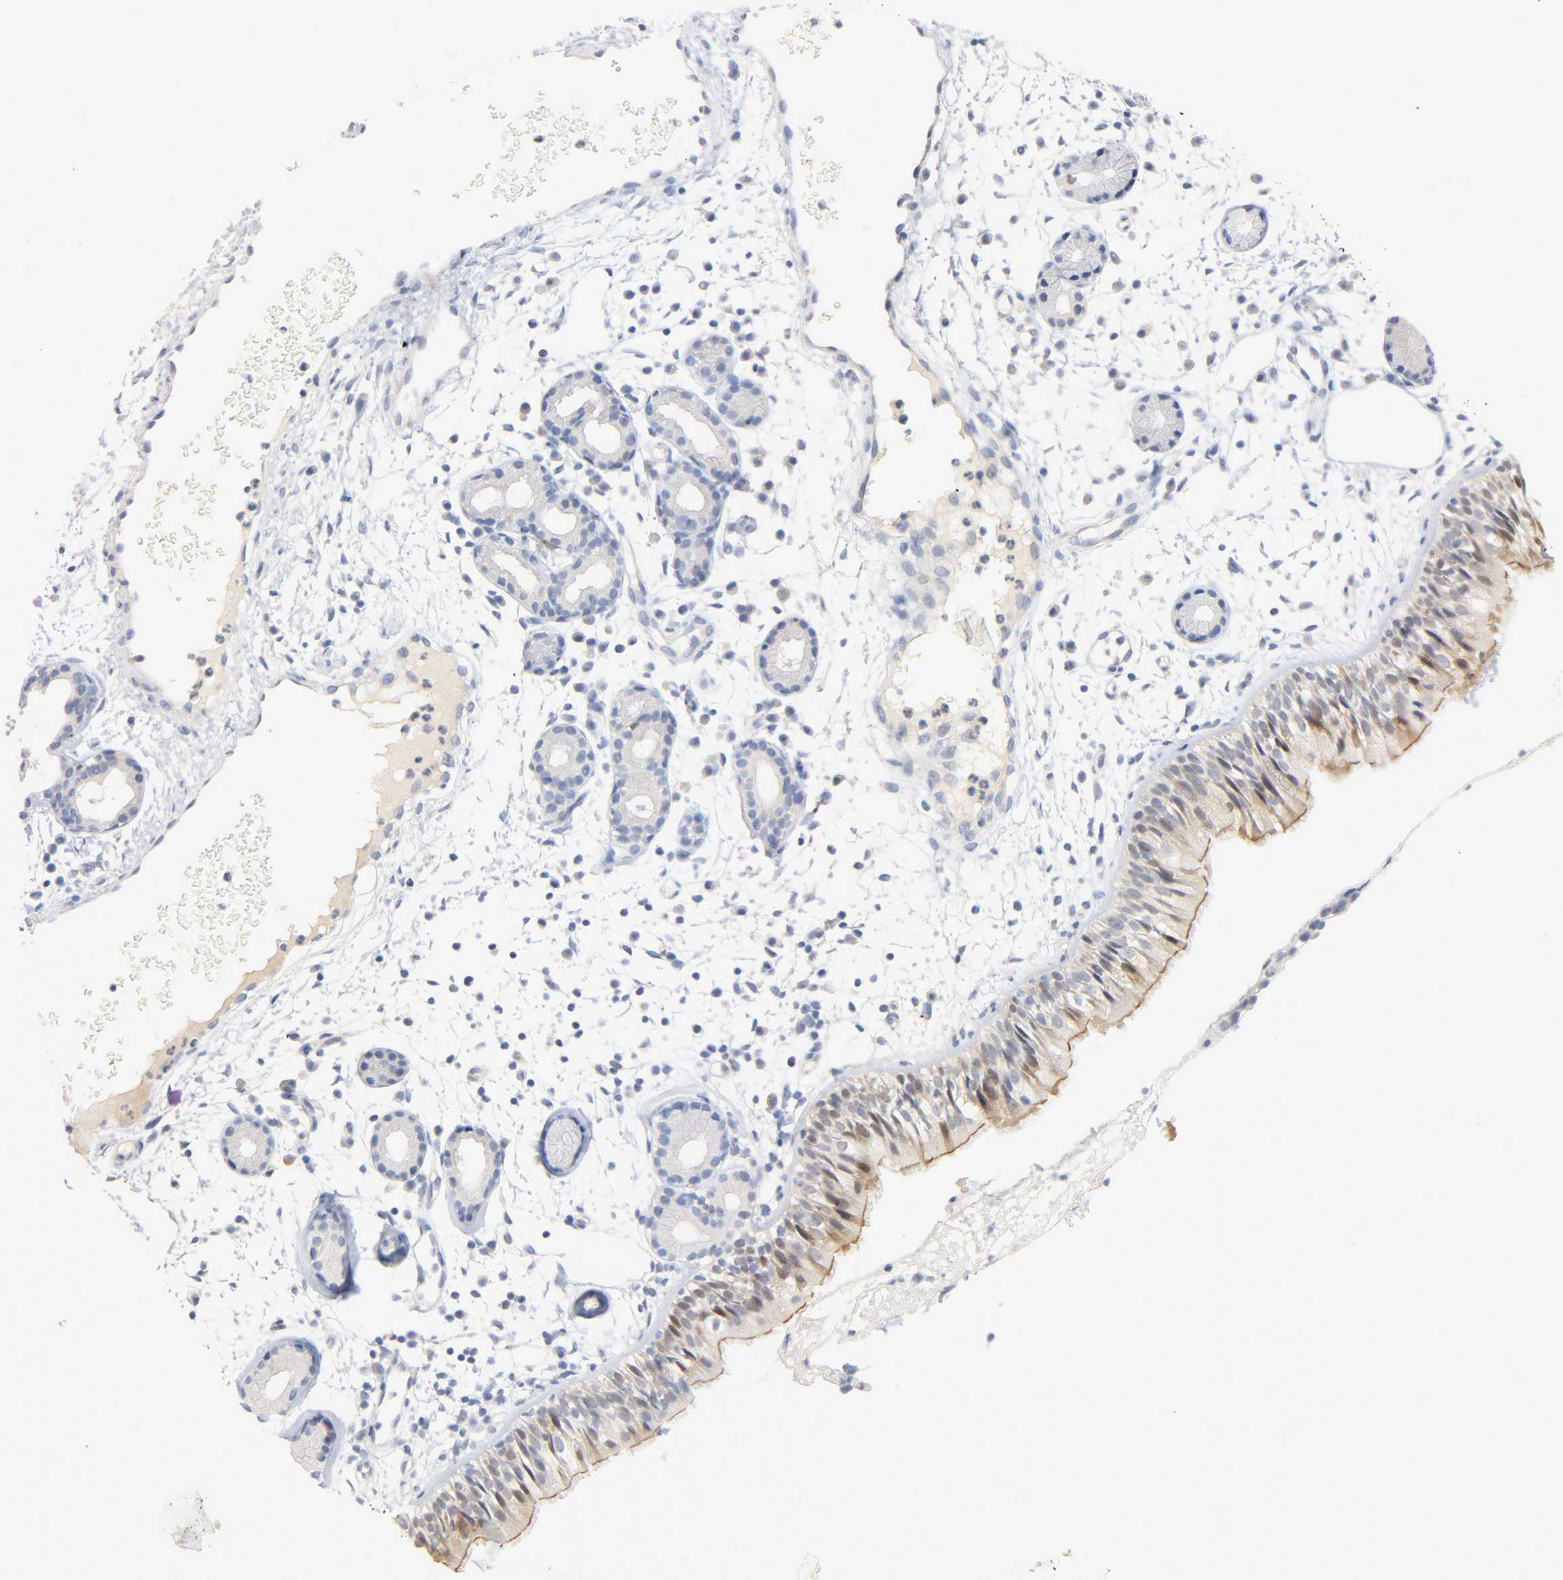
{"staining": {"intensity": "moderate", "quantity": "<25%", "location": "cytoplasmic/membranous,nuclear"}, "tissue": "nasopharynx", "cell_type": "Respiratory epithelial cells", "image_type": "normal", "snomed": [{"axis": "morphology", "description": "Normal tissue, NOS"}, {"axis": "morphology", "description": "Inflammation, NOS"}, {"axis": "topography", "description": "Nasopharynx"}], "caption": "Moderate cytoplasmic/membranous,nuclear protein positivity is appreciated in approximately <25% of respiratory epithelial cells in nasopharynx.", "gene": "IL18", "patient": {"sex": "female", "age": 55}}